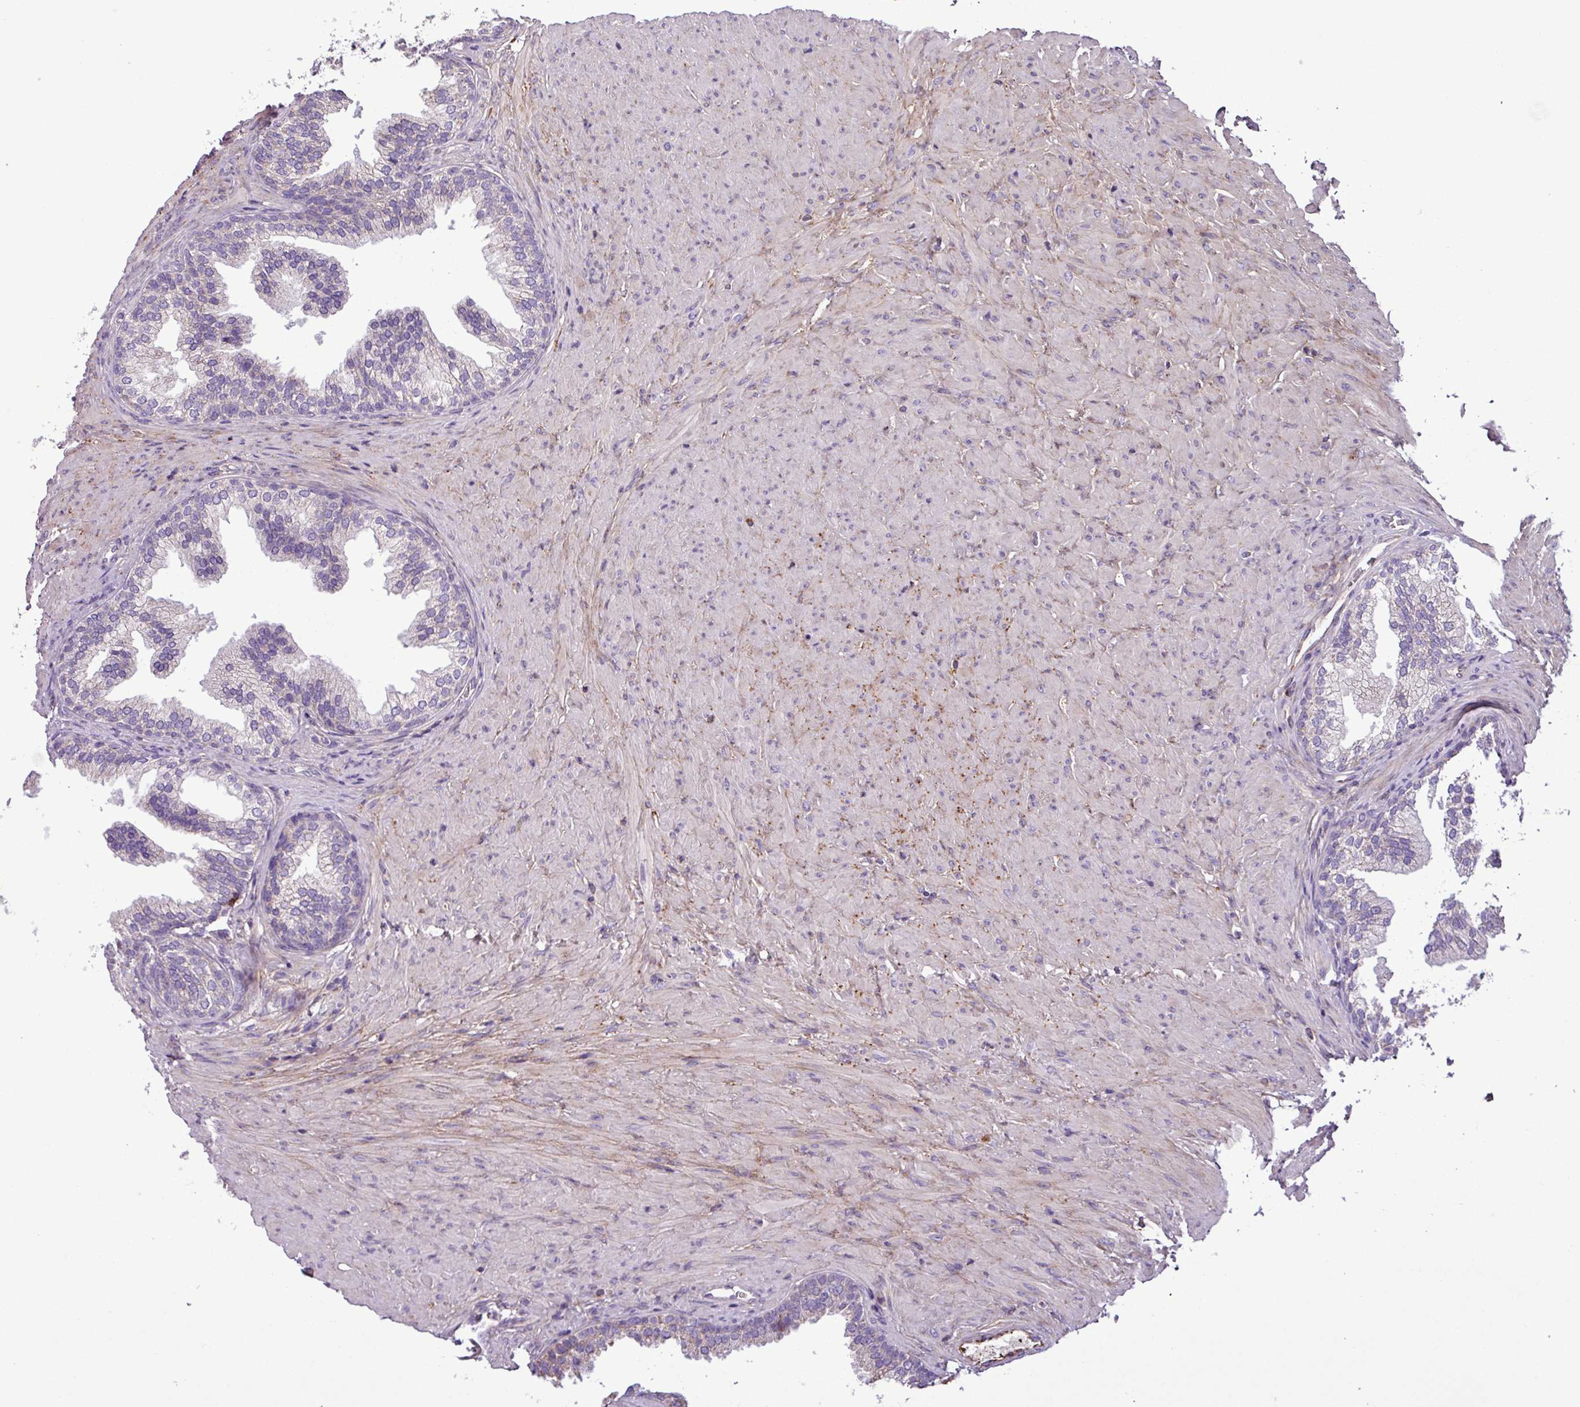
{"staining": {"intensity": "weak", "quantity": "<25%", "location": "cytoplasmic/membranous"}, "tissue": "prostate", "cell_type": "Glandular cells", "image_type": "normal", "snomed": [{"axis": "morphology", "description": "Normal tissue, NOS"}, {"axis": "topography", "description": "Prostate"}], "caption": "Immunohistochemical staining of benign prostate displays no significant expression in glandular cells. The staining is performed using DAB brown chromogen with nuclei counter-stained in using hematoxylin.", "gene": "FAM183A", "patient": {"sex": "male", "age": 76}}